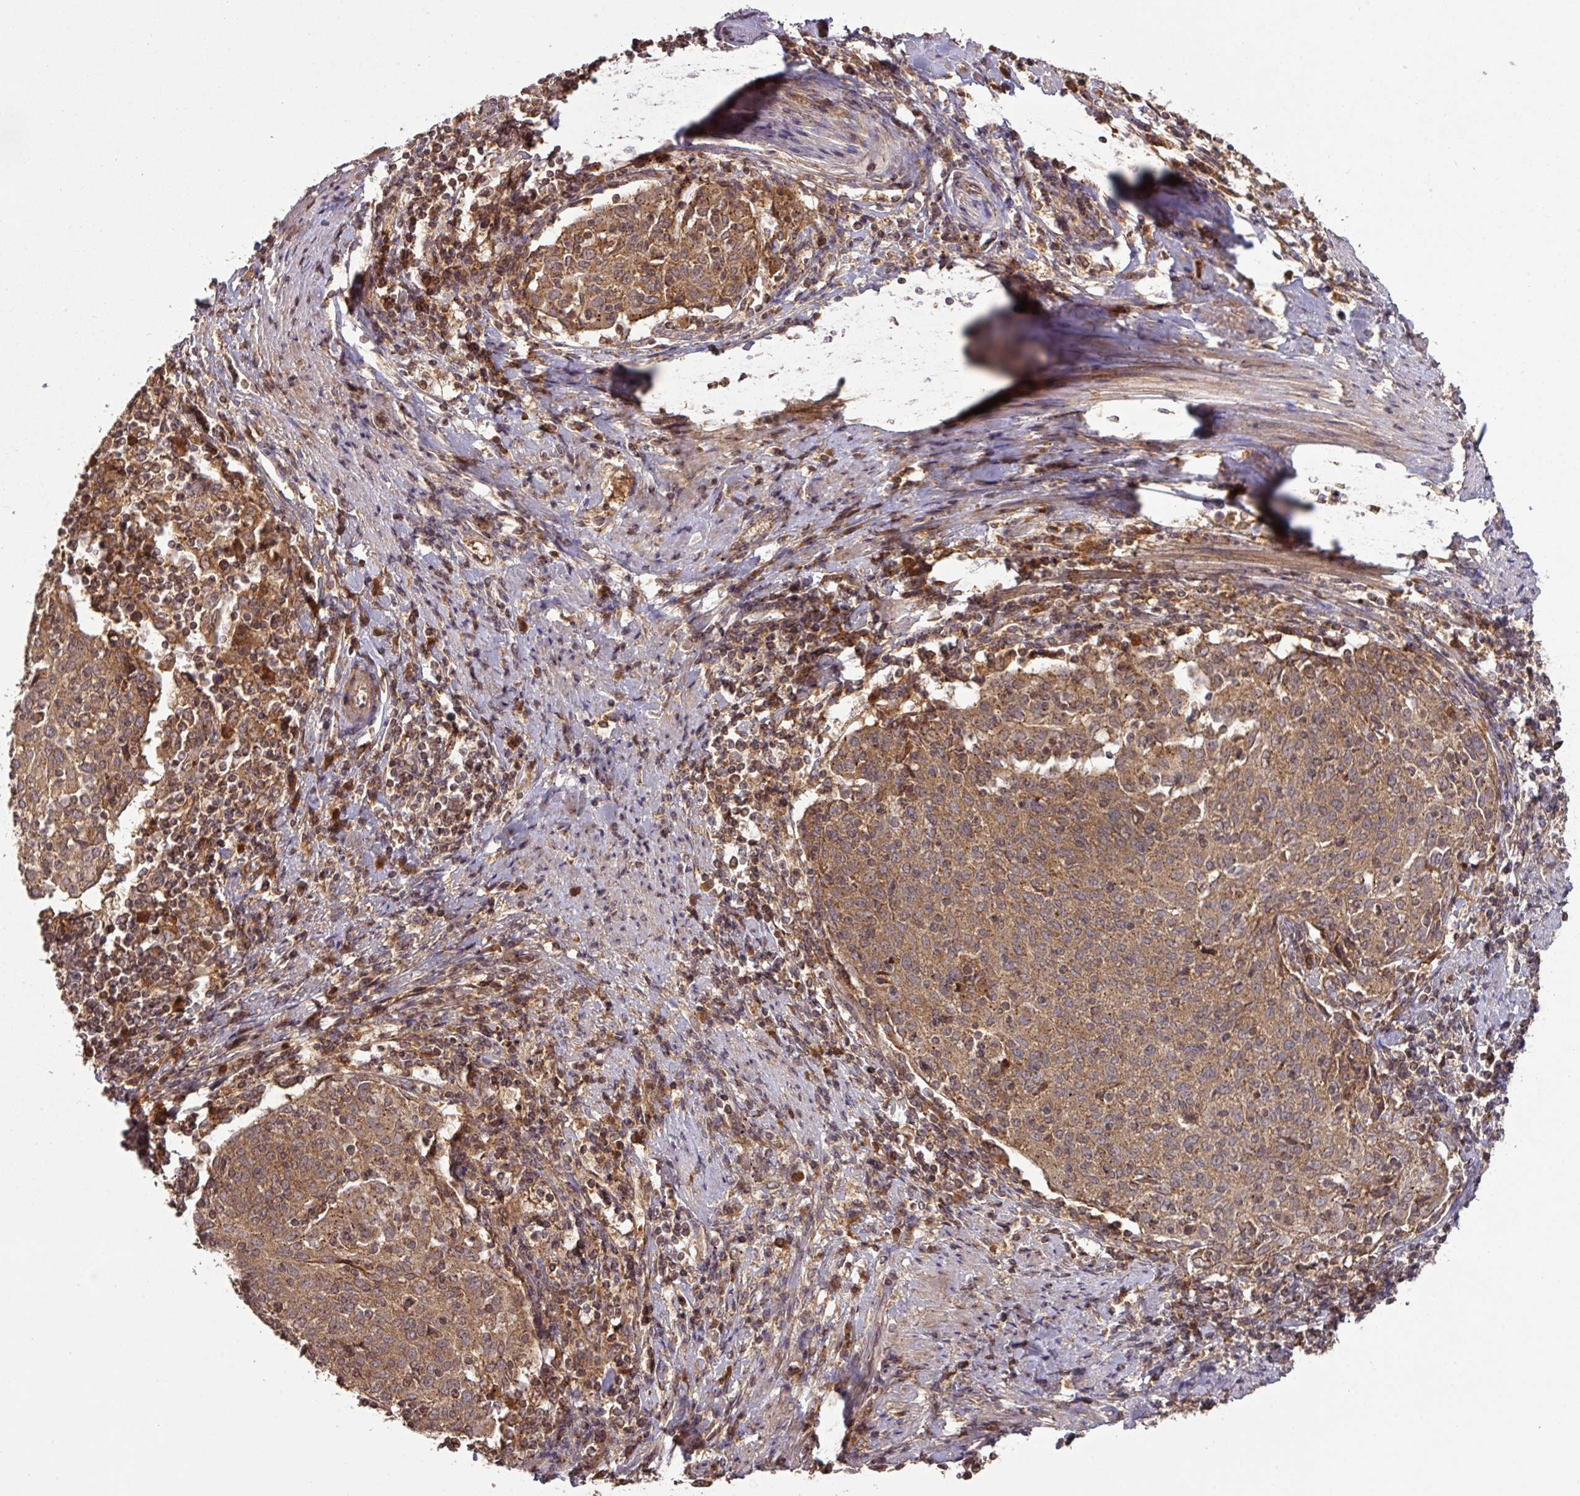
{"staining": {"intensity": "moderate", "quantity": ">75%", "location": "cytoplasmic/membranous"}, "tissue": "cervical cancer", "cell_type": "Tumor cells", "image_type": "cancer", "snomed": [{"axis": "morphology", "description": "Squamous cell carcinoma, NOS"}, {"axis": "topography", "description": "Cervix"}], "caption": "Human cervical cancer (squamous cell carcinoma) stained with a protein marker demonstrates moderate staining in tumor cells.", "gene": "MRRF", "patient": {"sex": "female", "age": 52}}